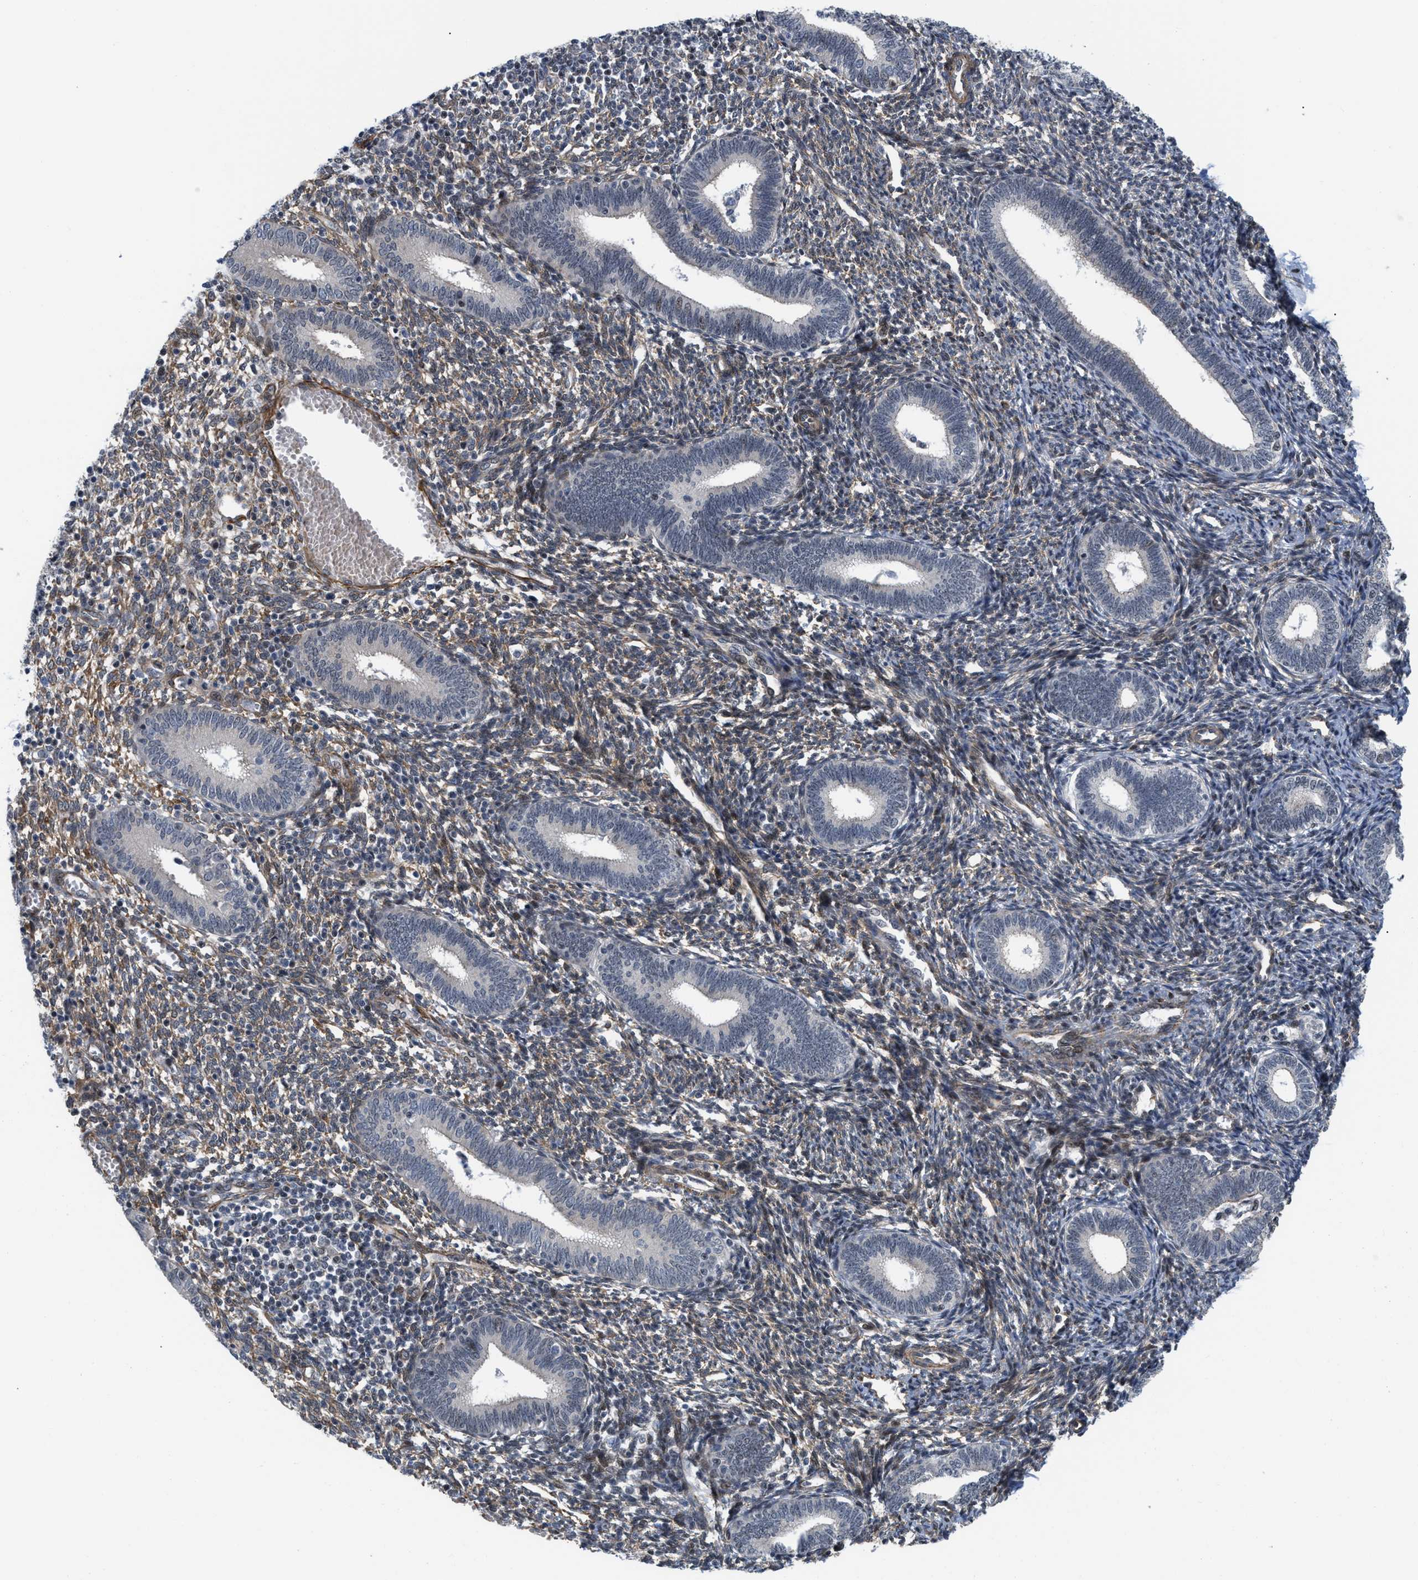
{"staining": {"intensity": "moderate", "quantity": ">75%", "location": "cytoplasmic/membranous,nuclear"}, "tissue": "endometrium", "cell_type": "Cells in endometrial stroma", "image_type": "normal", "snomed": [{"axis": "morphology", "description": "Normal tissue, NOS"}, {"axis": "topography", "description": "Endometrium"}], "caption": "Protein staining of normal endometrium shows moderate cytoplasmic/membranous,nuclear positivity in approximately >75% of cells in endometrial stroma.", "gene": "GPRASP2", "patient": {"sex": "female", "age": 41}}